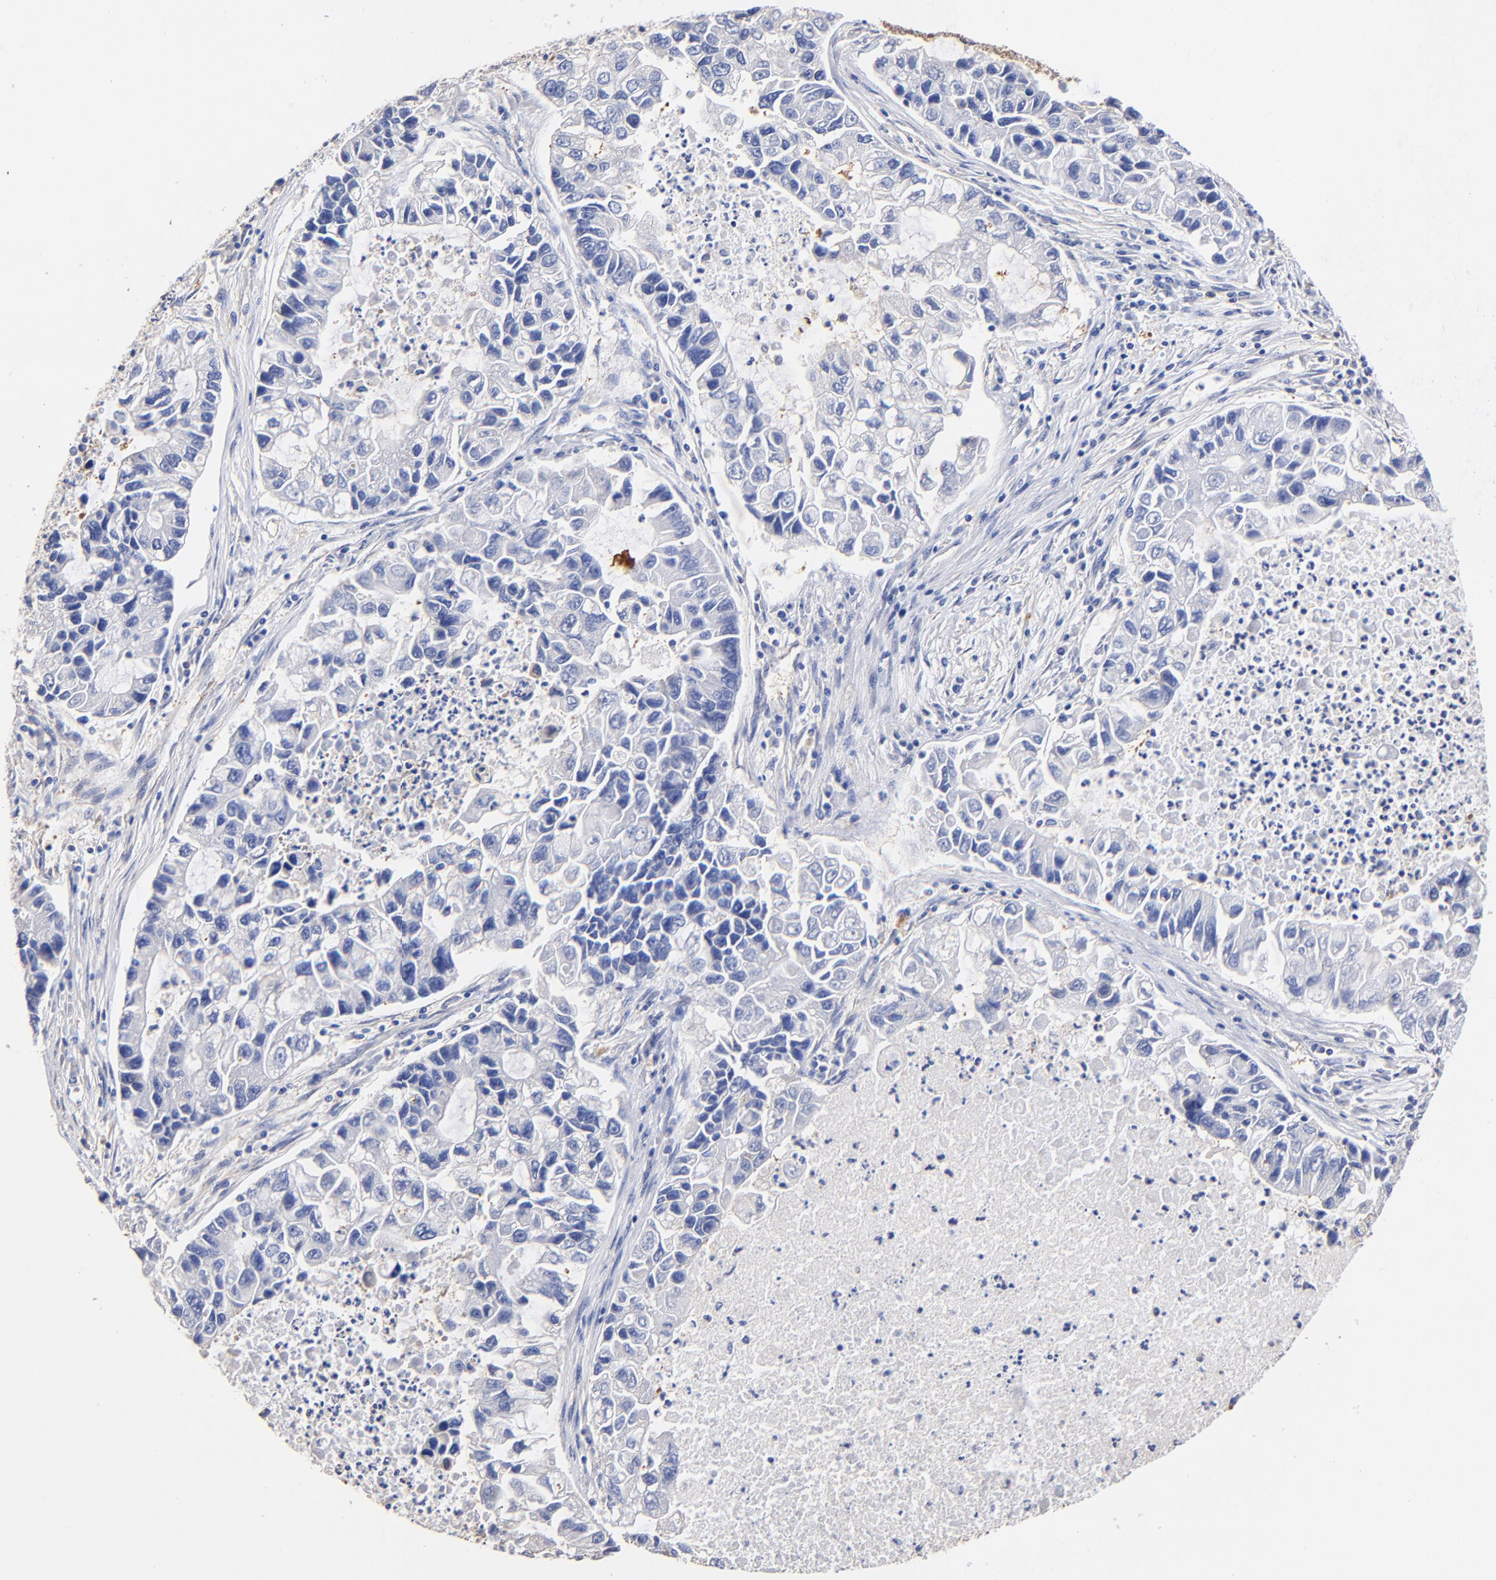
{"staining": {"intensity": "negative", "quantity": "none", "location": "none"}, "tissue": "lung cancer", "cell_type": "Tumor cells", "image_type": "cancer", "snomed": [{"axis": "morphology", "description": "Adenocarcinoma, NOS"}, {"axis": "topography", "description": "Lung"}], "caption": "The immunohistochemistry histopathology image has no significant positivity in tumor cells of lung cancer tissue.", "gene": "TAGLN2", "patient": {"sex": "female", "age": 51}}